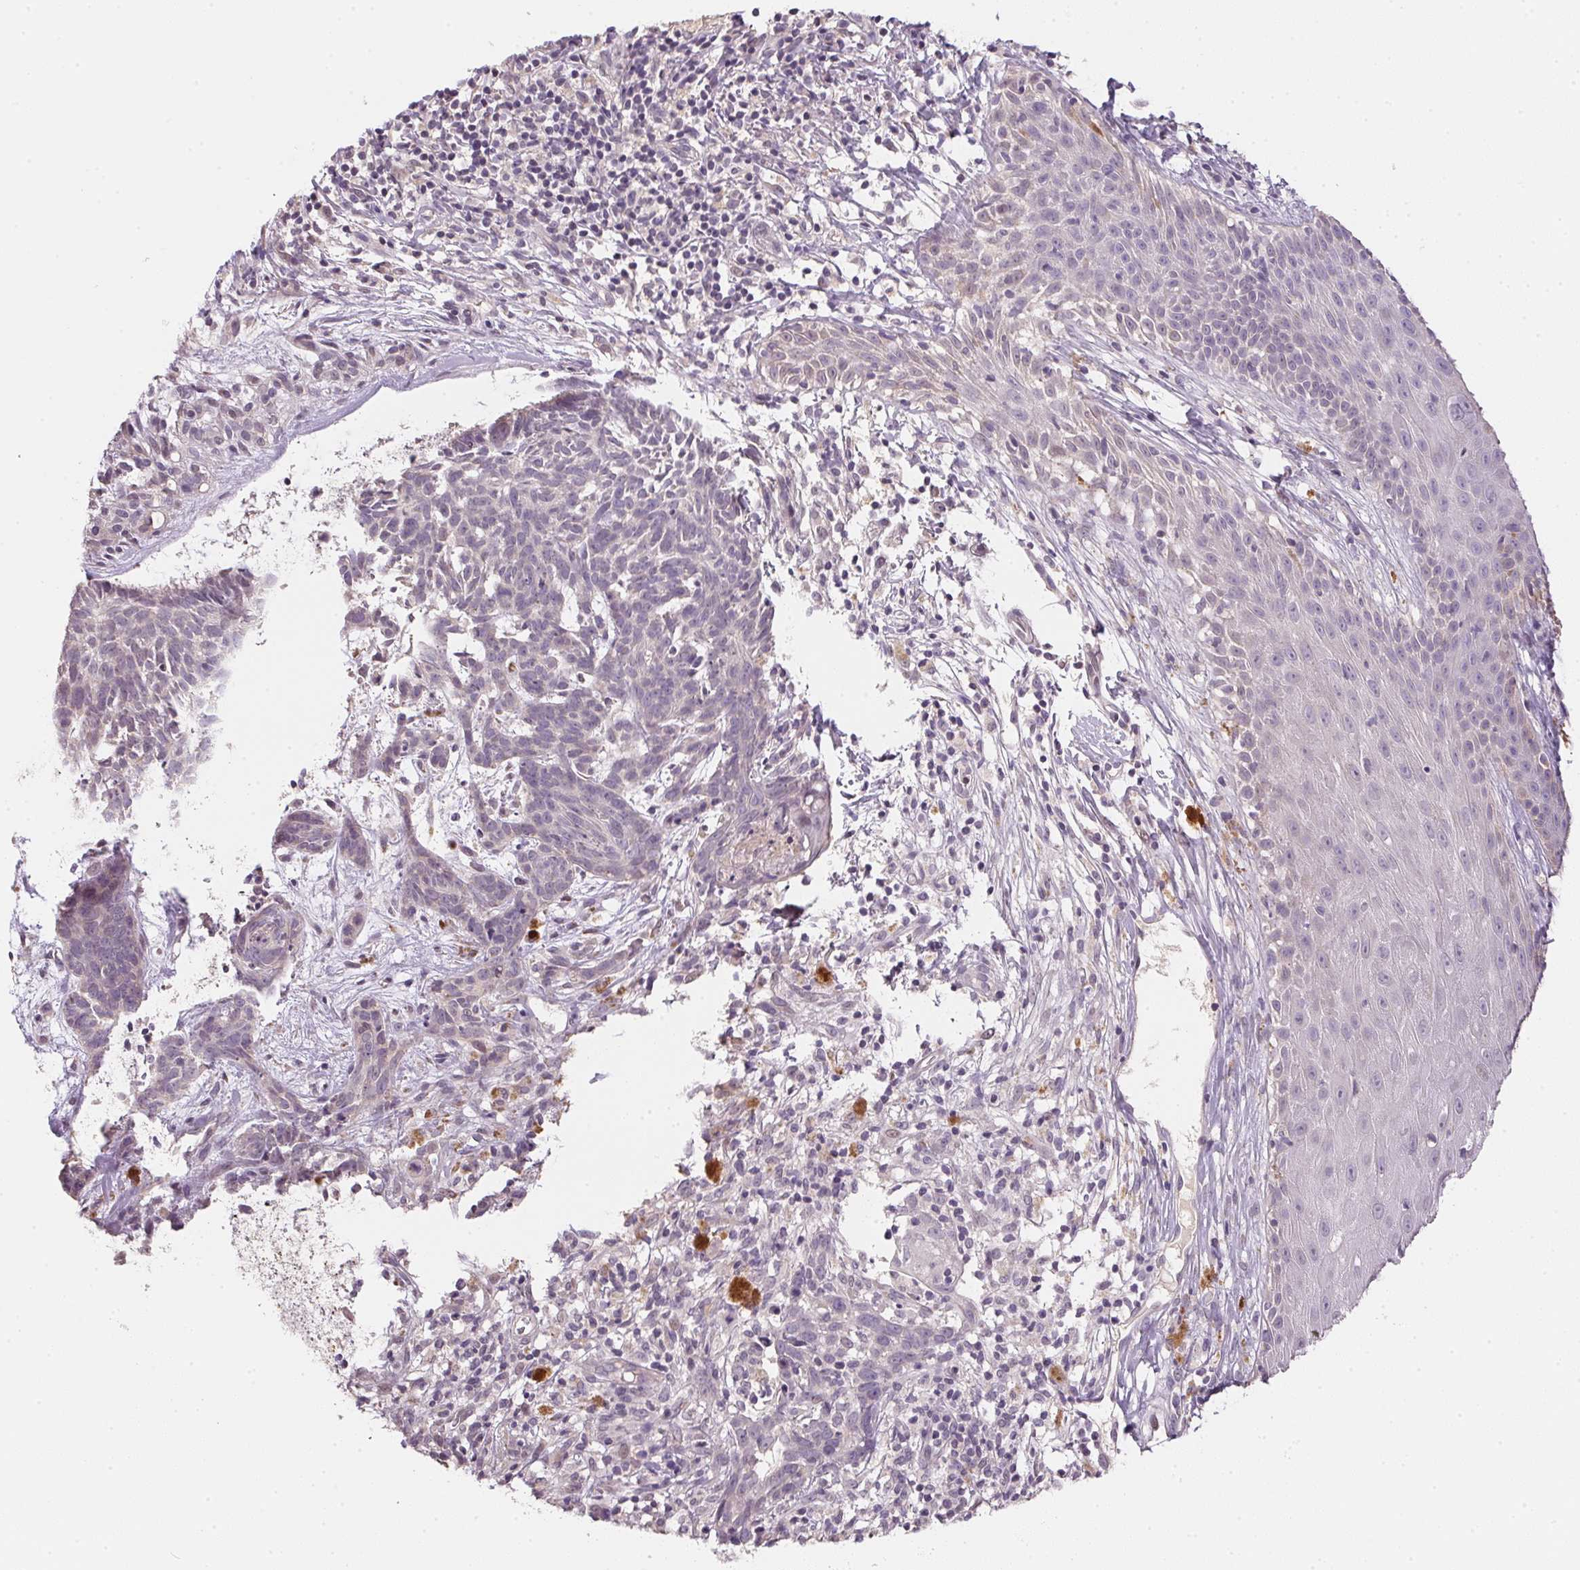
{"staining": {"intensity": "negative", "quantity": "none", "location": "none"}, "tissue": "skin cancer", "cell_type": "Tumor cells", "image_type": "cancer", "snomed": [{"axis": "morphology", "description": "Basal cell carcinoma"}, {"axis": "topography", "description": "Skin"}], "caption": "A photomicrograph of human skin cancer is negative for staining in tumor cells.", "gene": "ALDH8A1", "patient": {"sex": "female", "age": 78}}